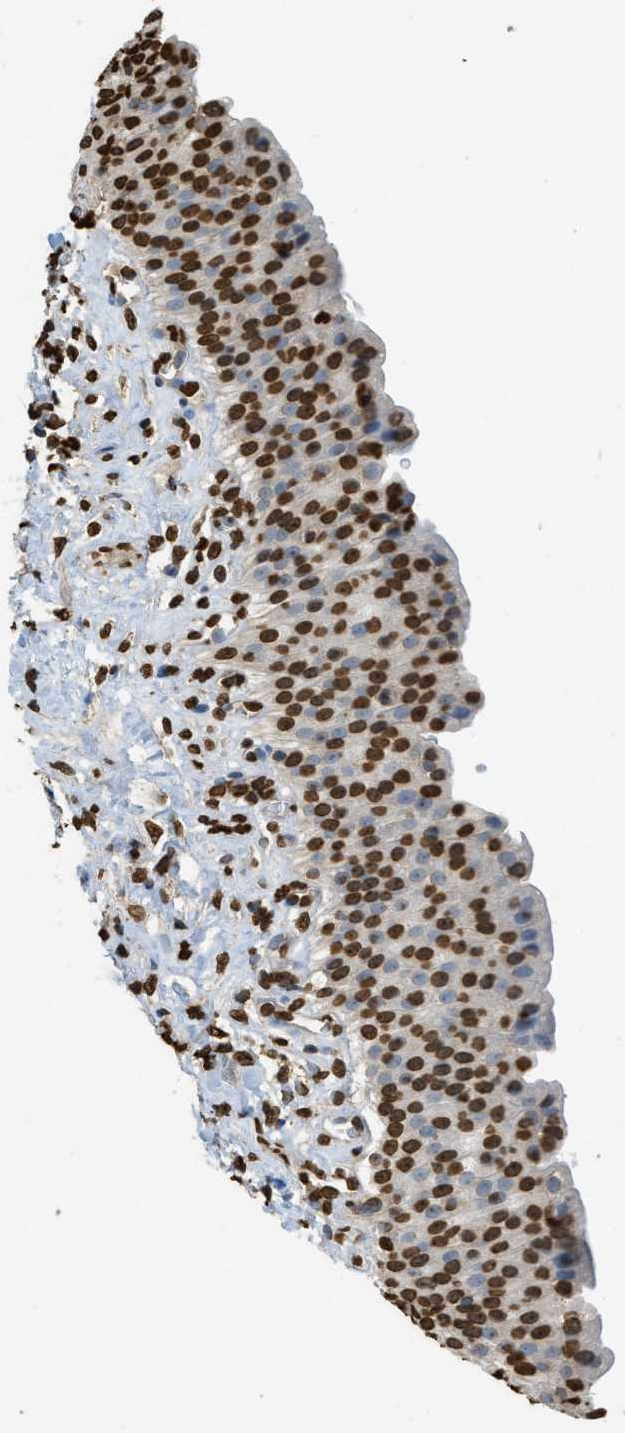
{"staining": {"intensity": "strong", "quantity": ">75%", "location": "nuclear"}, "tissue": "urinary bladder", "cell_type": "Urothelial cells", "image_type": "normal", "snomed": [{"axis": "morphology", "description": "Normal tissue, NOS"}, {"axis": "topography", "description": "Urinary bladder"}], "caption": "This histopathology image demonstrates immunohistochemistry (IHC) staining of unremarkable human urinary bladder, with high strong nuclear positivity in approximately >75% of urothelial cells.", "gene": "NR5A2", "patient": {"sex": "female", "age": 79}}